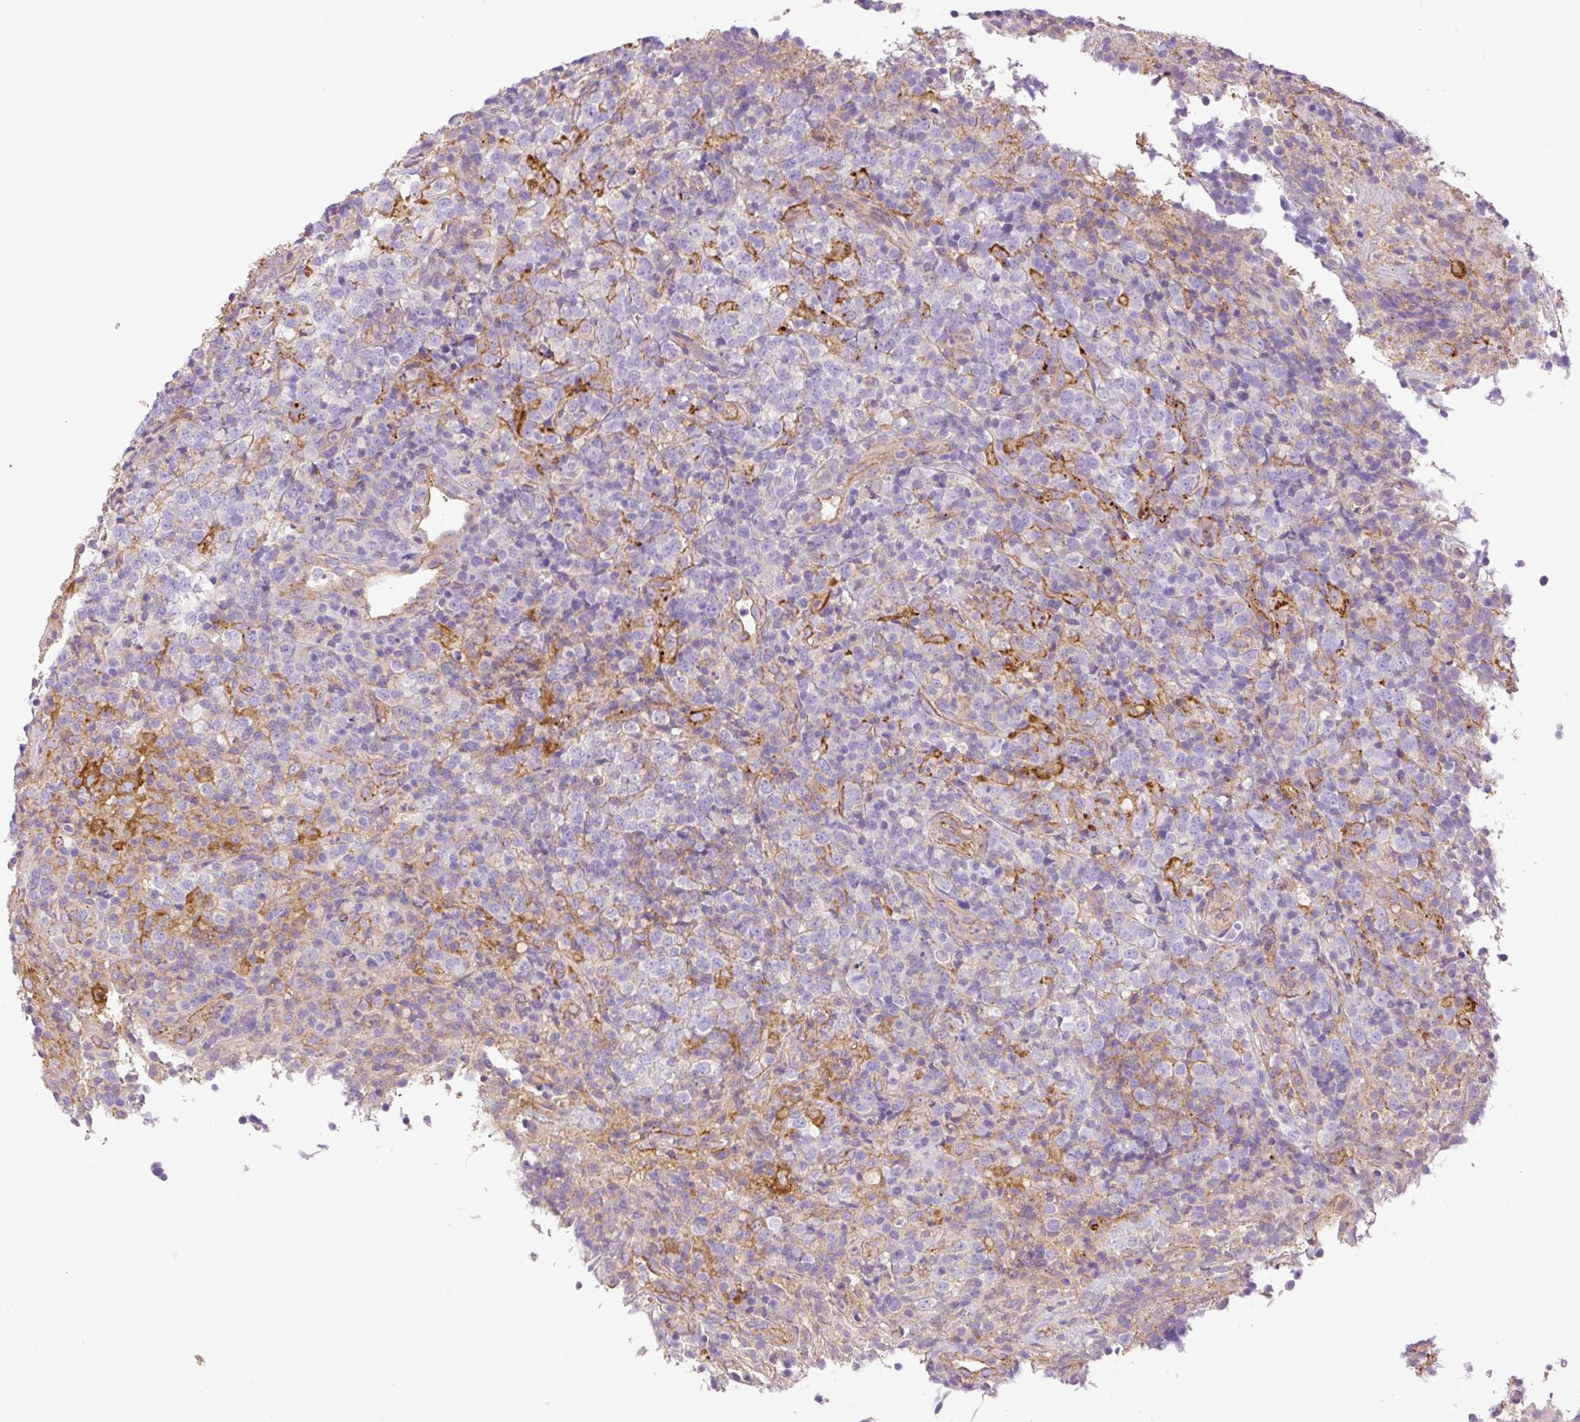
{"staining": {"intensity": "negative", "quantity": "none", "location": "none"}, "tissue": "lymphoma", "cell_type": "Tumor cells", "image_type": "cancer", "snomed": [{"axis": "morphology", "description": "Malignant lymphoma, non-Hodgkin's type, High grade"}, {"axis": "topography", "description": "Lymph node"}], "caption": "This is an IHC histopathology image of human malignant lymphoma, non-Hodgkin's type (high-grade). There is no positivity in tumor cells.", "gene": "EHD3", "patient": {"sex": "male", "age": 54}}